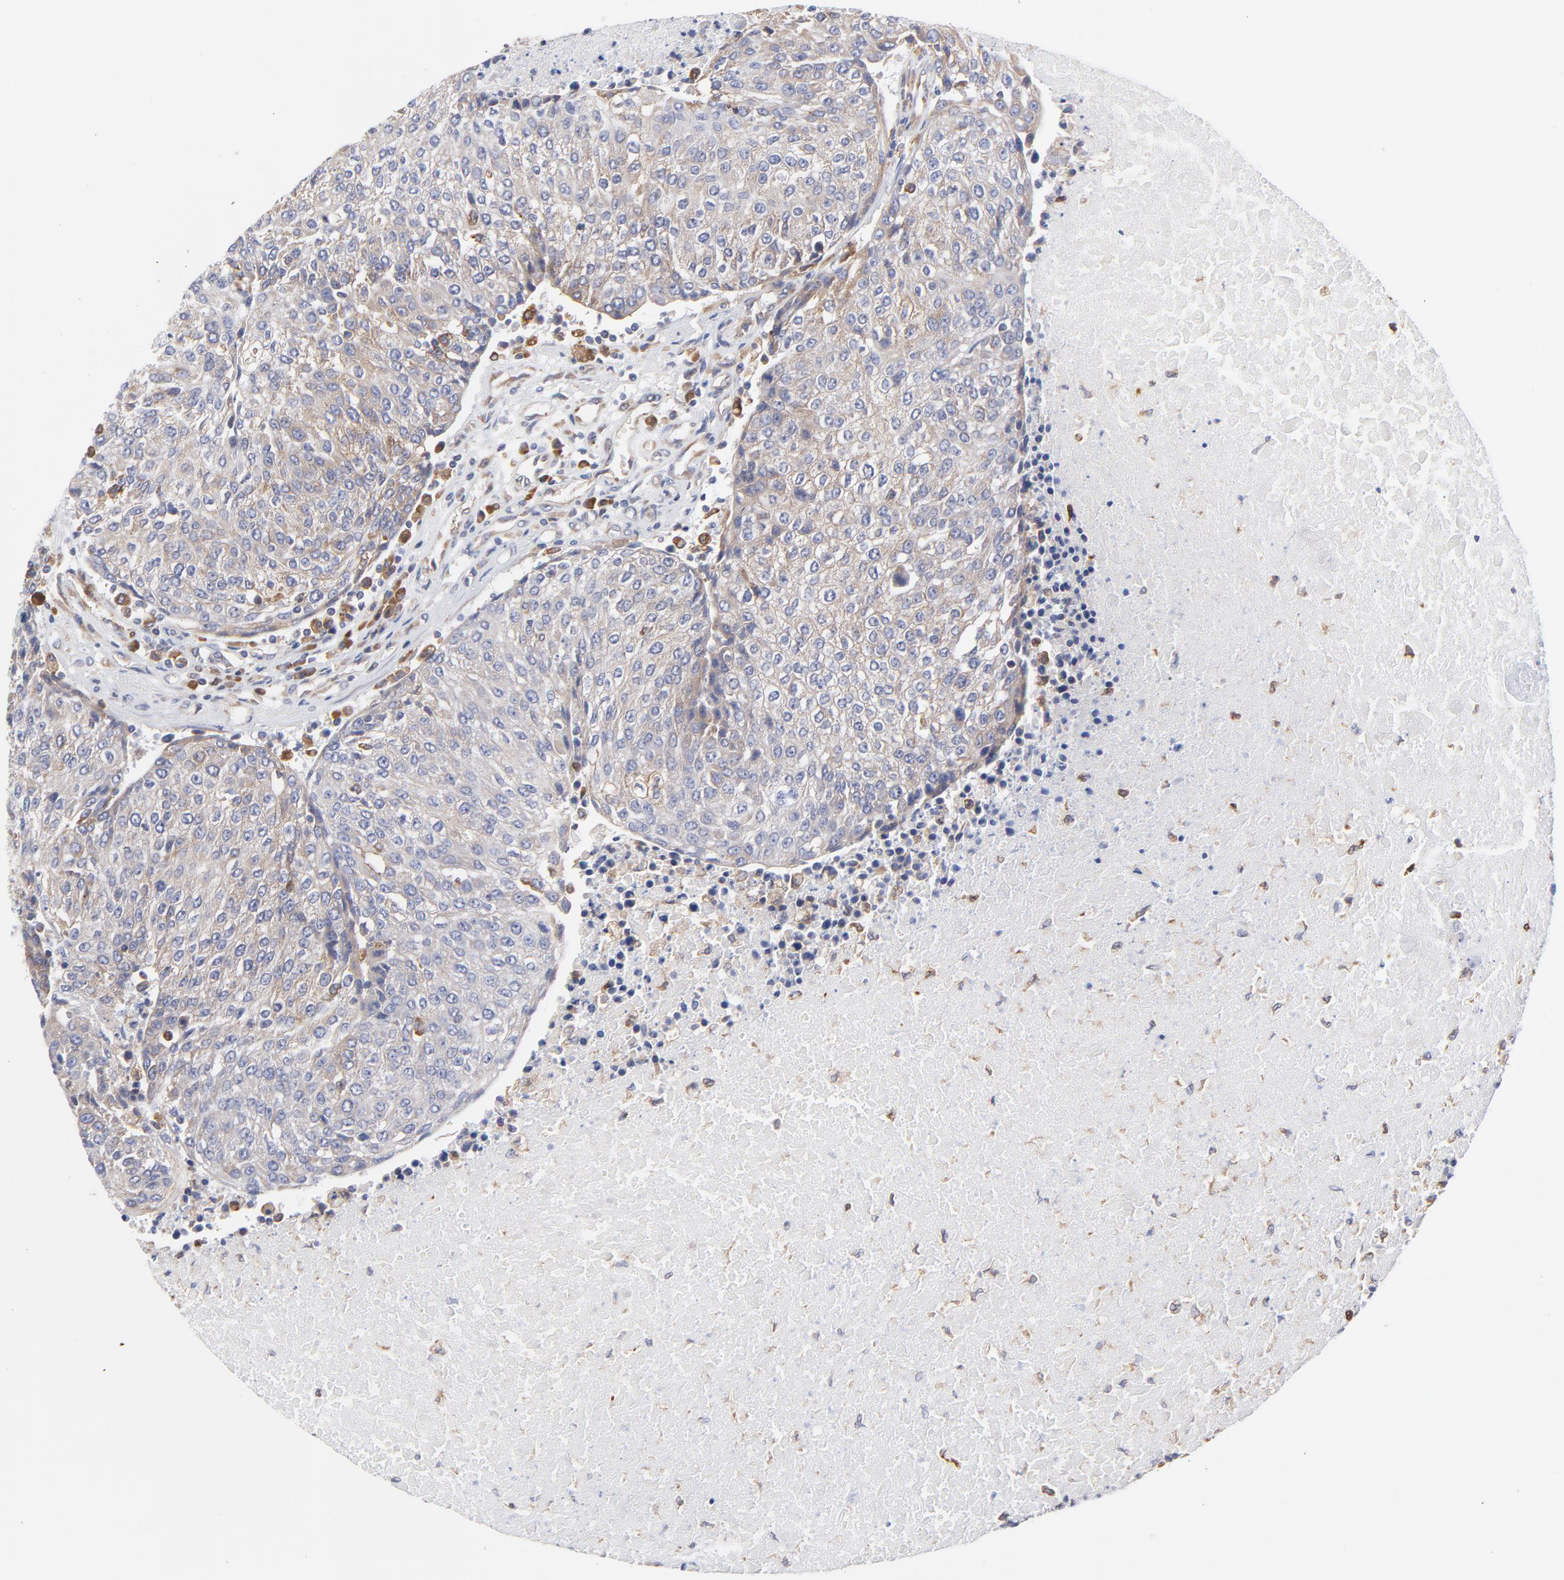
{"staining": {"intensity": "weak", "quantity": ">75%", "location": "cytoplasmic/membranous"}, "tissue": "urothelial cancer", "cell_type": "Tumor cells", "image_type": "cancer", "snomed": [{"axis": "morphology", "description": "Urothelial carcinoma, High grade"}, {"axis": "topography", "description": "Urinary bladder"}], "caption": "This is a photomicrograph of immunohistochemistry staining of urothelial cancer, which shows weak positivity in the cytoplasmic/membranous of tumor cells.", "gene": "MOSPD2", "patient": {"sex": "female", "age": 85}}